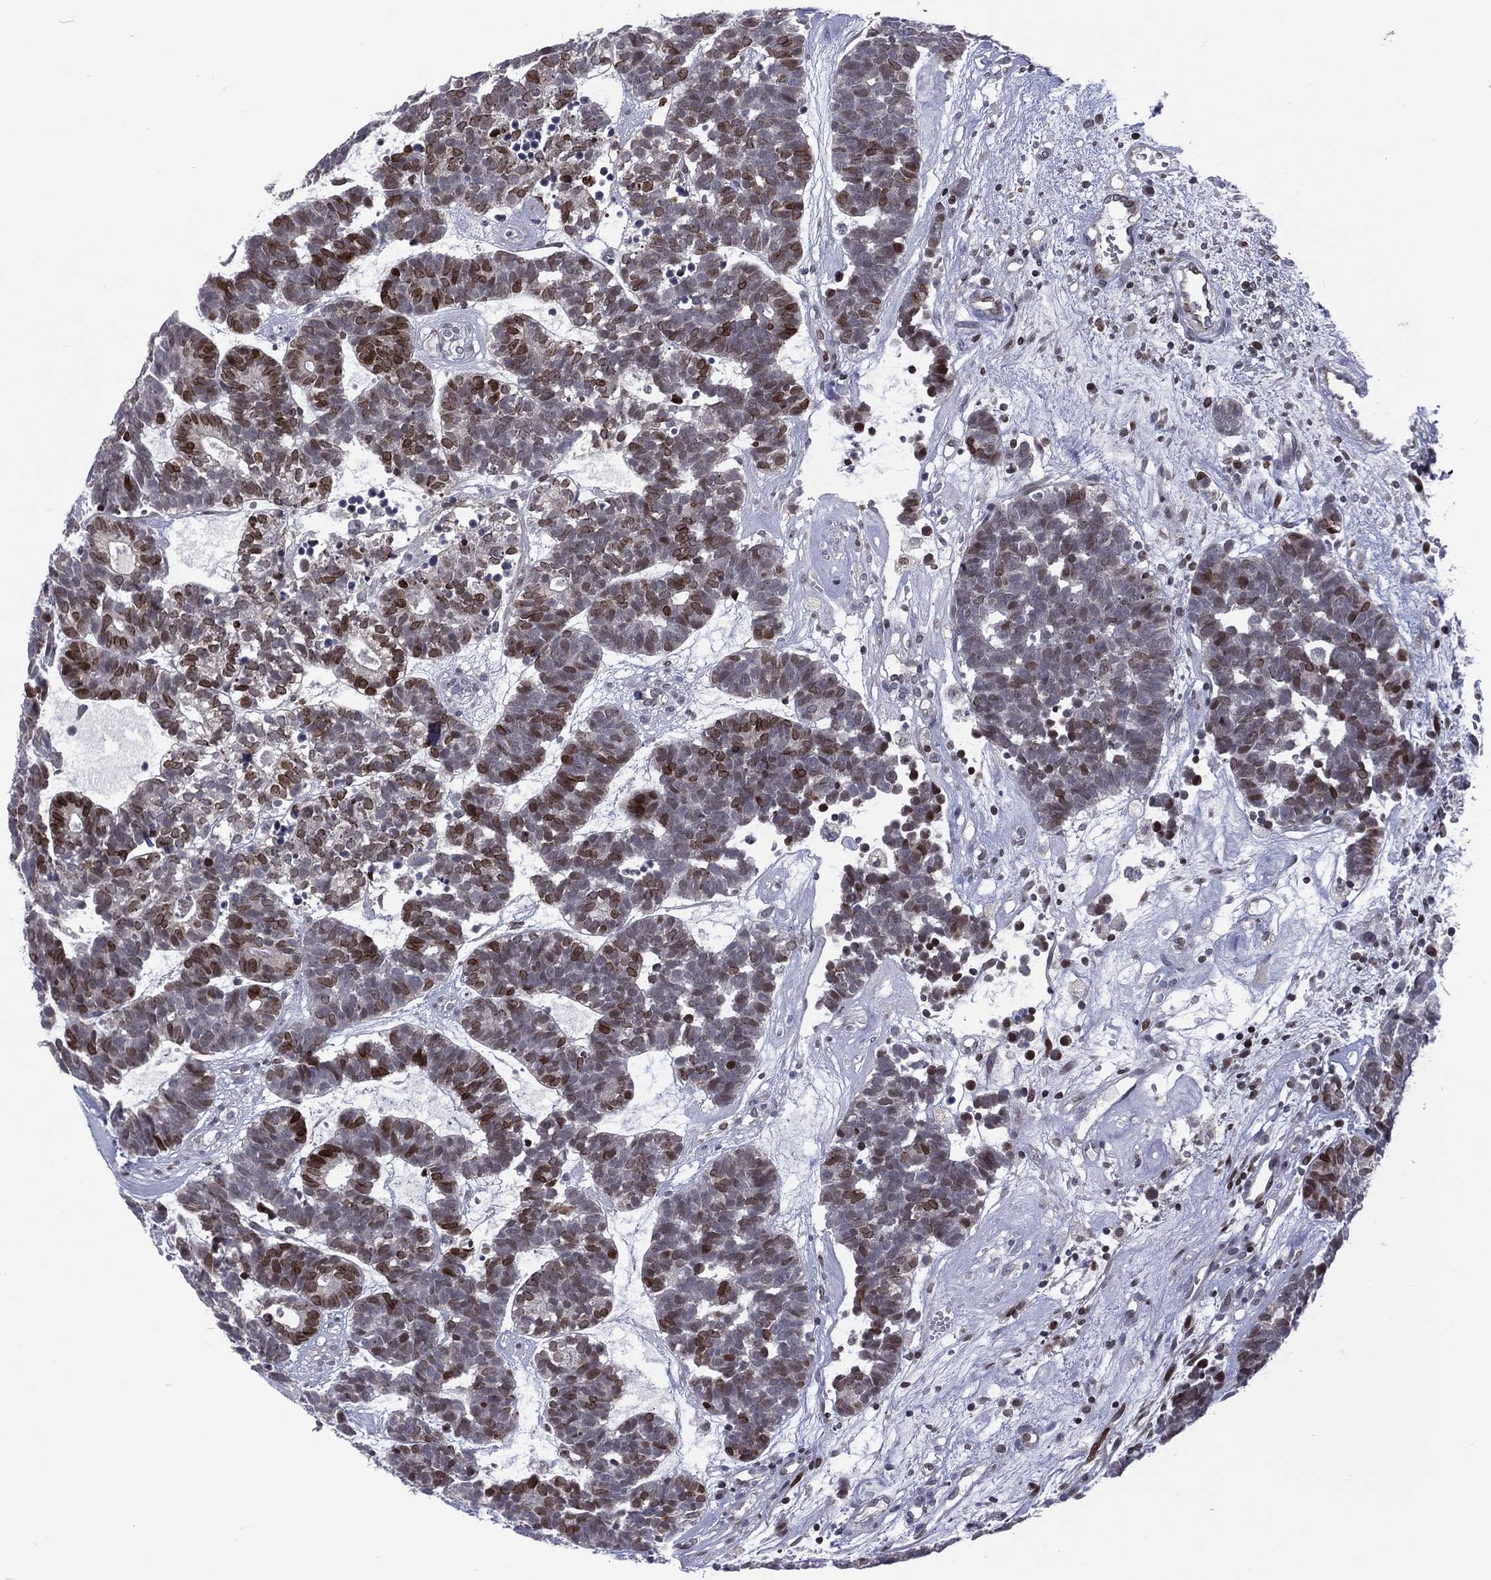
{"staining": {"intensity": "strong", "quantity": "<25%", "location": "nuclear"}, "tissue": "head and neck cancer", "cell_type": "Tumor cells", "image_type": "cancer", "snomed": [{"axis": "morphology", "description": "Adenocarcinoma, NOS"}, {"axis": "topography", "description": "Head-Neck"}], "caption": "Head and neck cancer was stained to show a protein in brown. There is medium levels of strong nuclear staining in about <25% of tumor cells.", "gene": "DBF4B", "patient": {"sex": "female", "age": 81}}